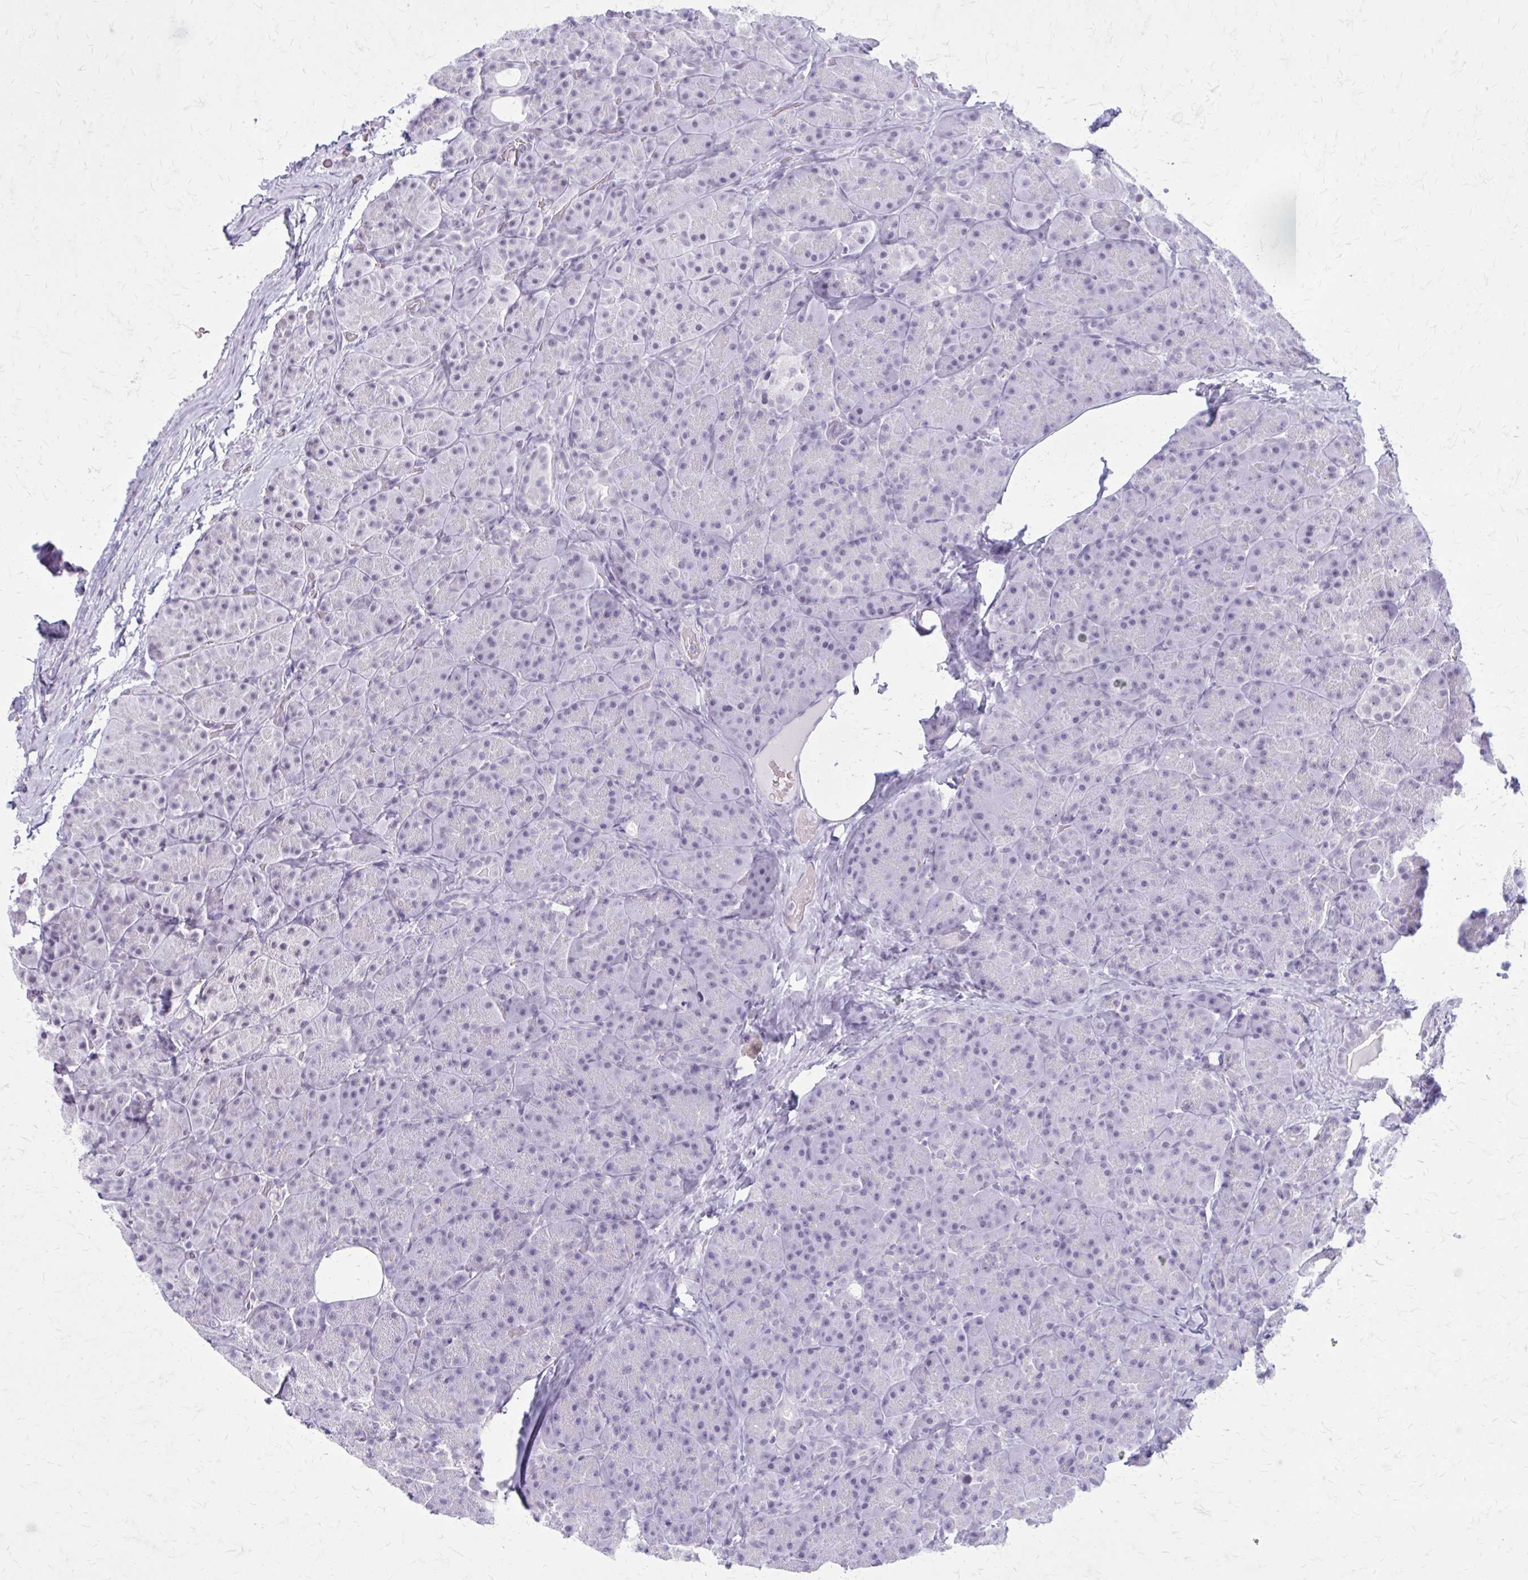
{"staining": {"intensity": "negative", "quantity": "none", "location": "none"}, "tissue": "pancreas", "cell_type": "Exocrine glandular cells", "image_type": "normal", "snomed": [{"axis": "morphology", "description": "Normal tissue, NOS"}, {"axis": "topography", "description": "Pancreas"}], "caption": "Immunohistochemistry of benign human pancreas exhibits no staining in exocrine glandular cells. The staining was performed using DAB (3,3'-diaminobenzidine) to visualize the protein expression in brown, while the nuclei were stained in blue with hematoxylin (Magnification: 20x).", "gene": "GAD1", "patient": {"sex": "male", "age": 57}}